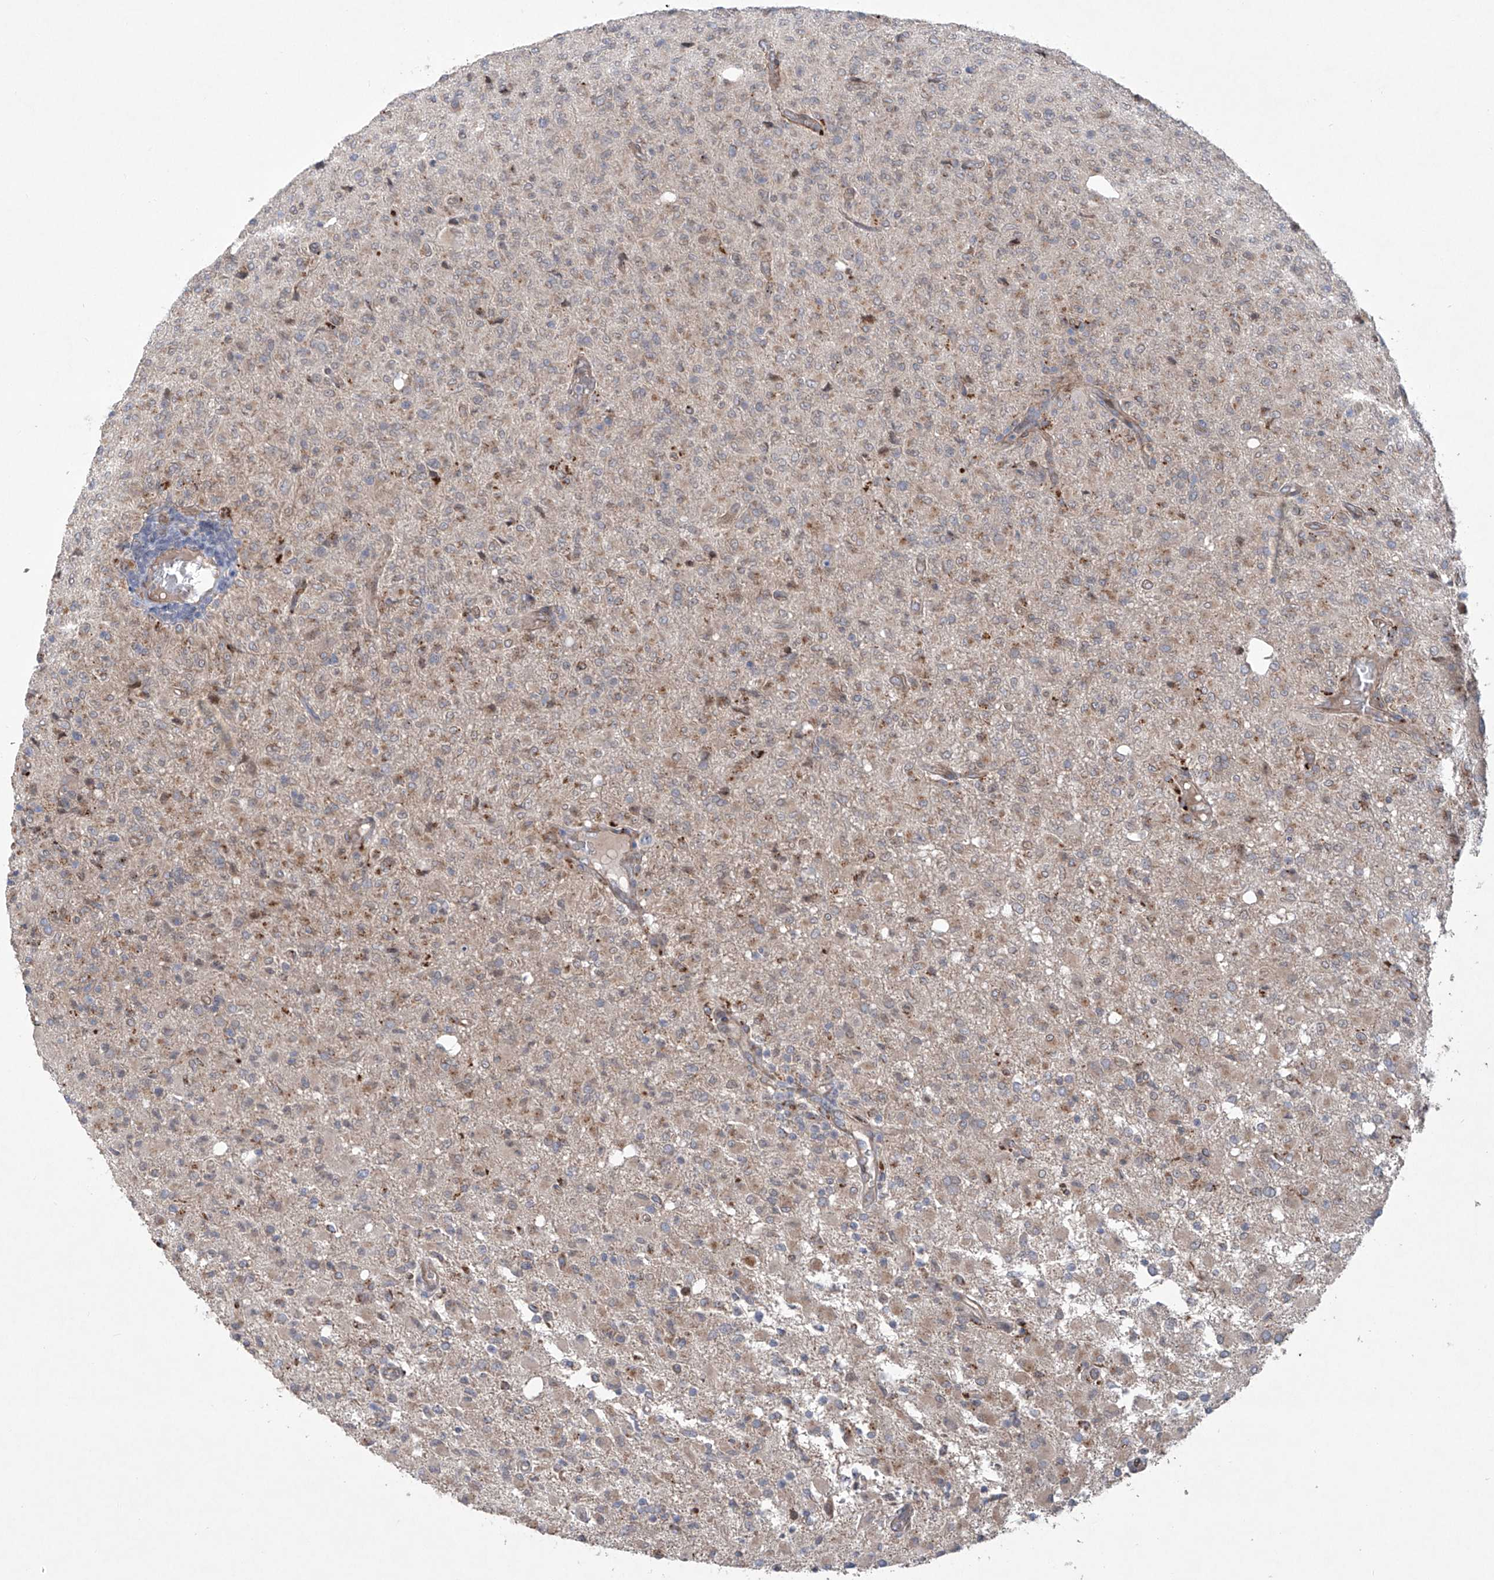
{"staining": {"intensity": "weak", "quantity": "<25%", "location": "cytoplasmic/membranous"}, "tissue": "glioma", "cell_type": "Tumor cells", "image_type": "cancer", "snomed": [{"axis": "morphology", "description": "Glioma, malignant, High grade"}, {"axis": "topography", "description": "Brain"}], "caption": "DAB immunohistochemical staining of malignant glioma (high-grade) shows no significant staining in tumor cells.", "gene": "KLC4", "patient": {"sex": "female", "age": 57}}